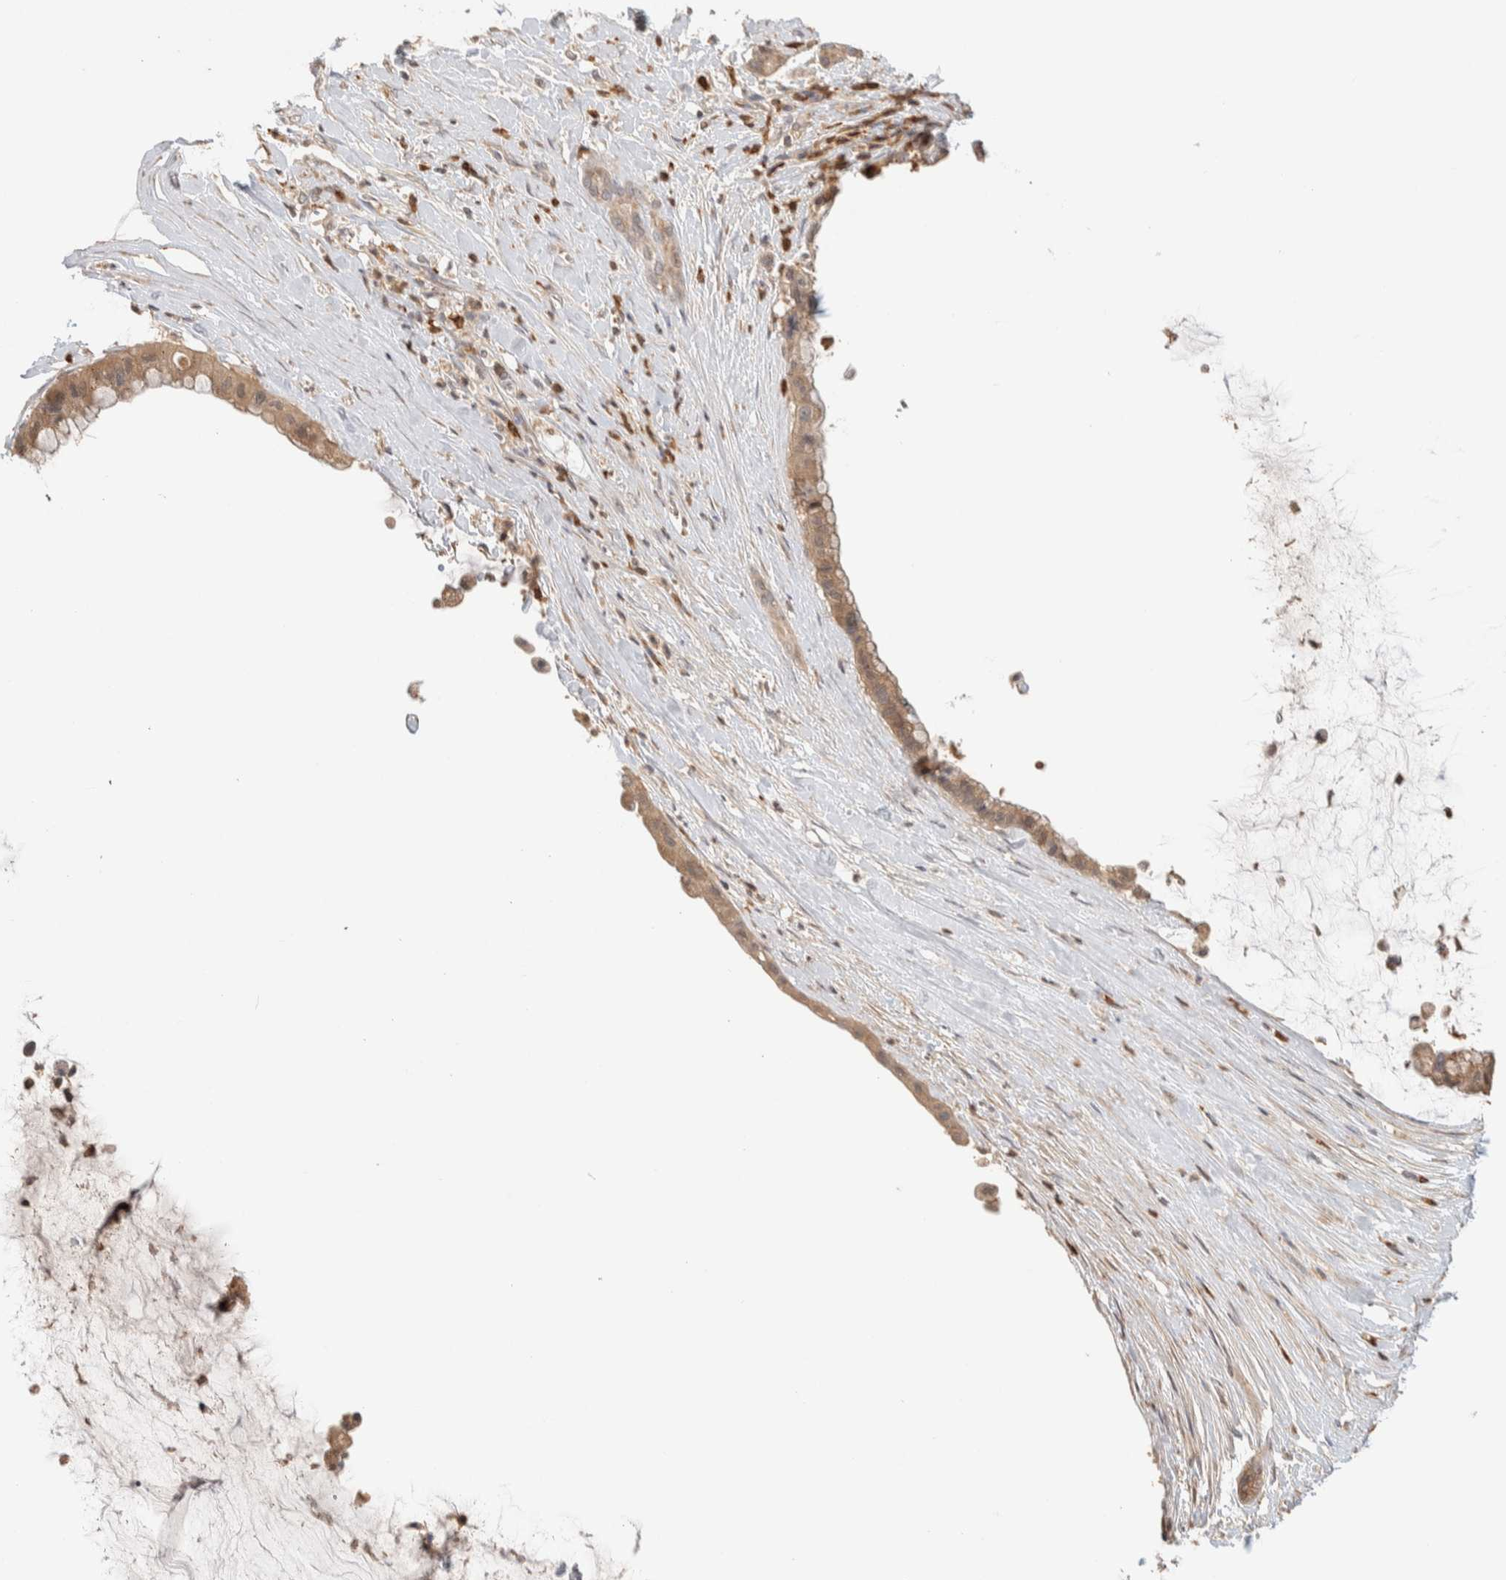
{"staining": {"intensity": "weak", "quantity": ">75%", "location": "cytoplasmic/membranous"}, "tissue": "pancreatic cancer", "cell_type": "Tumor cells", "image_type": "cancer", "snomed": [{"axis": "morphology", "description": "Adenocarcinoma, NOS"}, {"axis": "topography", "description": "Pancreas"}], "caption": "This image displays pancreatic cancer stained with immunohistochemistry (IHC) to label a protein in brown. The cytoplasmic/membranous of tumor cells show weak positivity for the protein. Nuclei are counter-stained blue.", "gene": "ITPA", "patient": {"sex": "male", "age": 41}}